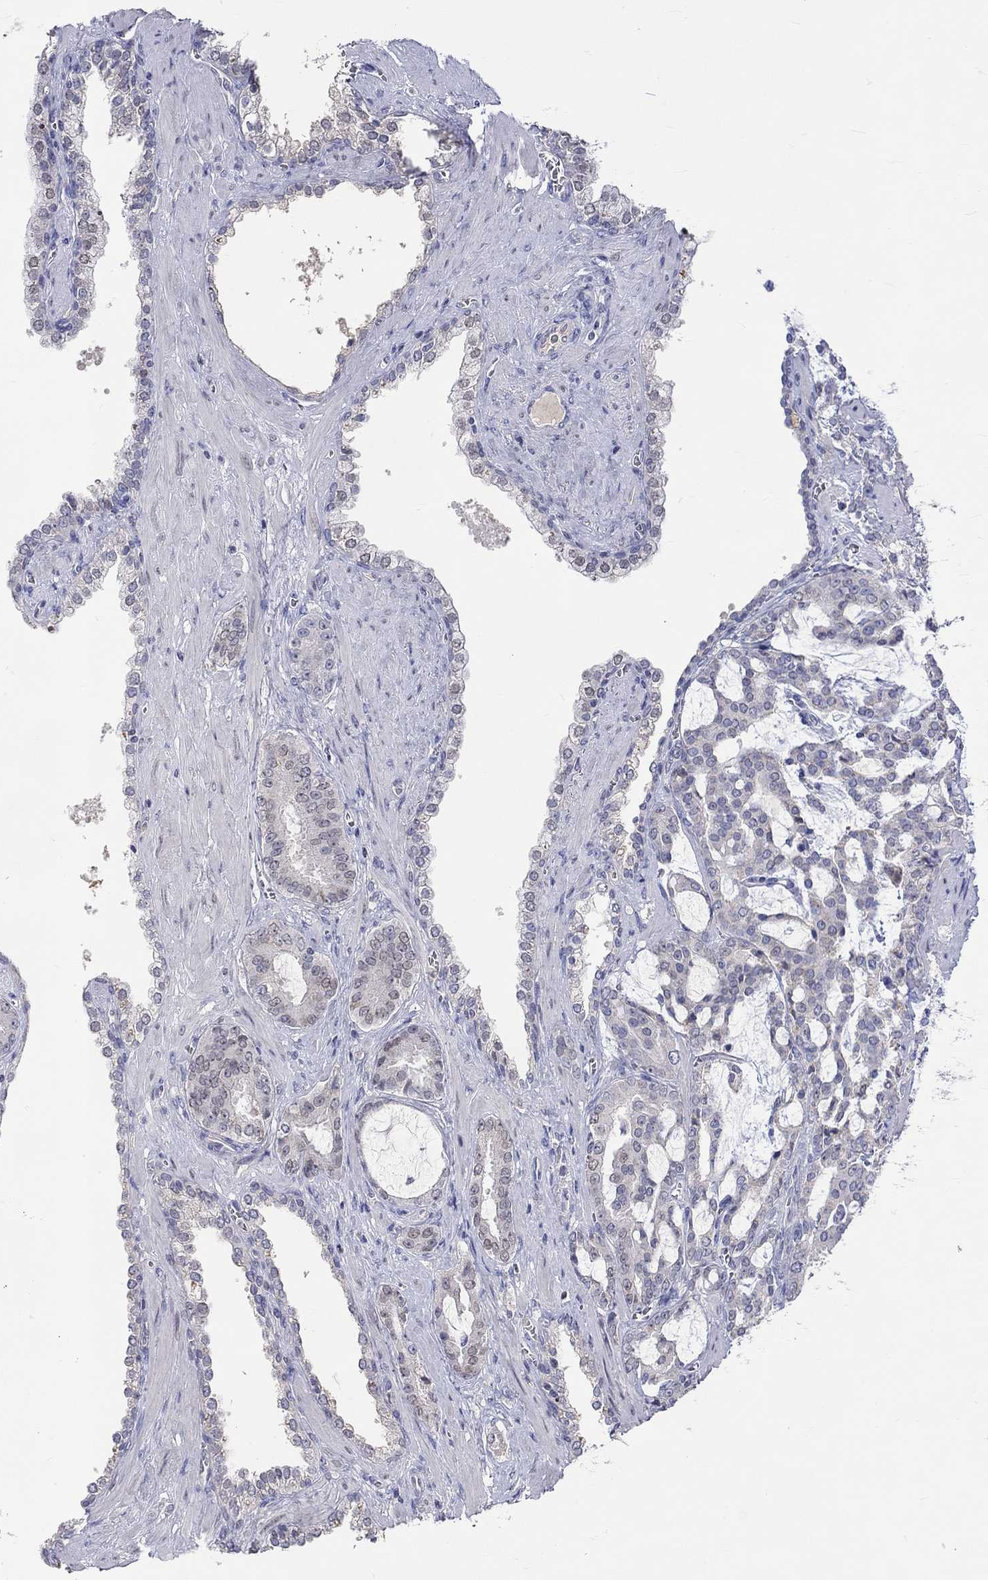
{"staining": {"intensity": "negative", "quantity": "none", "location": "none"}, "tissue": "prostate cancer", "cell_type": "Tumor cells", "image_type": "cancer", "snomed": [{"axis": "morphology", "description": "Adenocarcinoma, NOS"}, {"axis": "topography", "description": "Prostate"}], "caption": "Human prostate adenocarcinoma stained for a protein using immunohistochemistry reveals no positivity in tumor cells.", "gene": "LRFN4", "patient": {"sex": "male", "age": 67}}